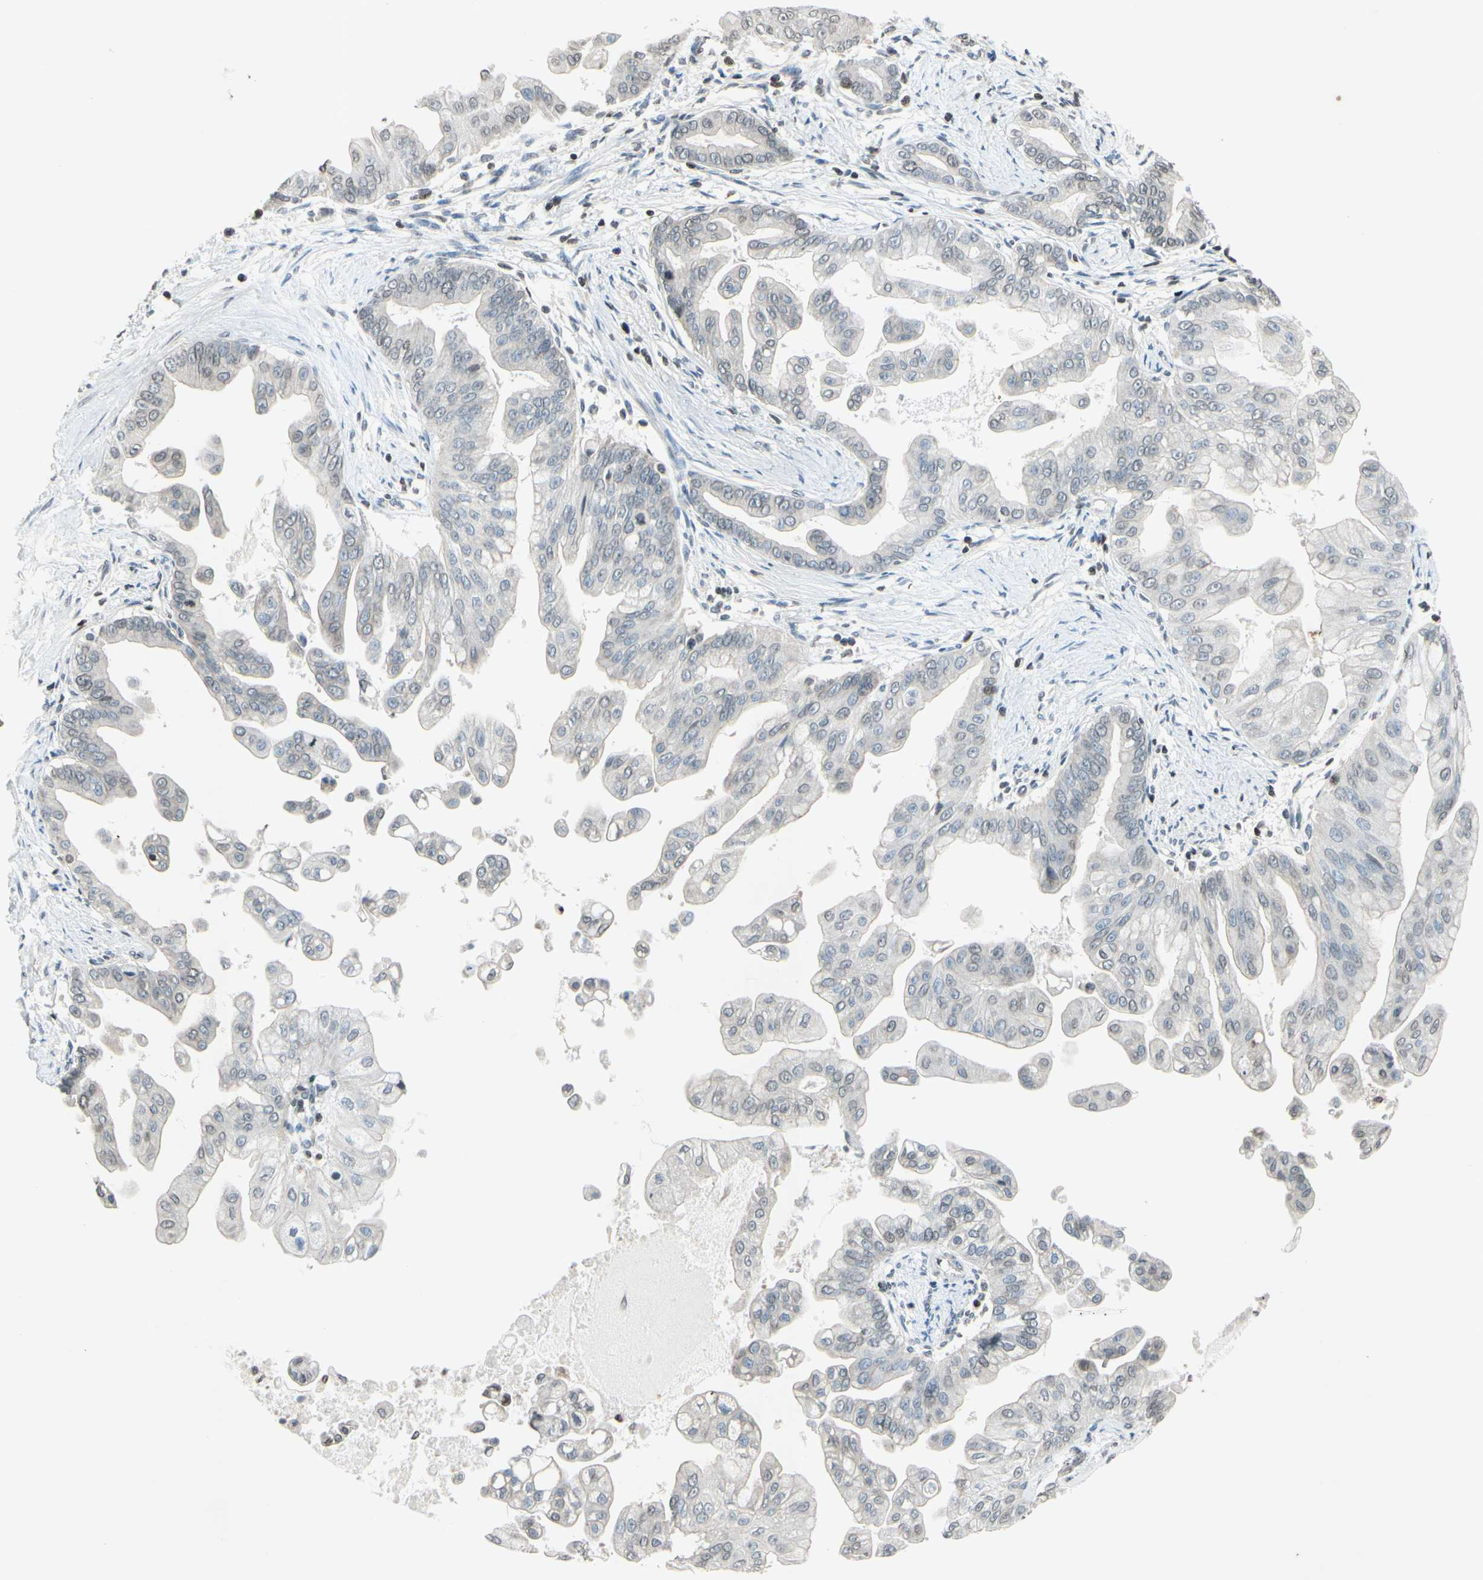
{"staining": {"intensity": "weak", "quantity": "25%-75%", "location": "cytoplasmic/membranous"}, "tissue": "pancreatic cancer", "cell_type": "Tumor cells", "image_type": "cancer", "snomed": [{"axis": "morphology", "description": "Adenocarcinoma, NOS"}, {"axis": "topography", "description": "Pancreas"}], "caption": "Immunohistochemical staining of human pancreatic adenocarcinoma displays low levels of weak cytoplasmic/membranous positivity in about 25%-75% of tumor cells.", "gene": "CLDN11", "patient": {"sex": "female", "age": 75}}